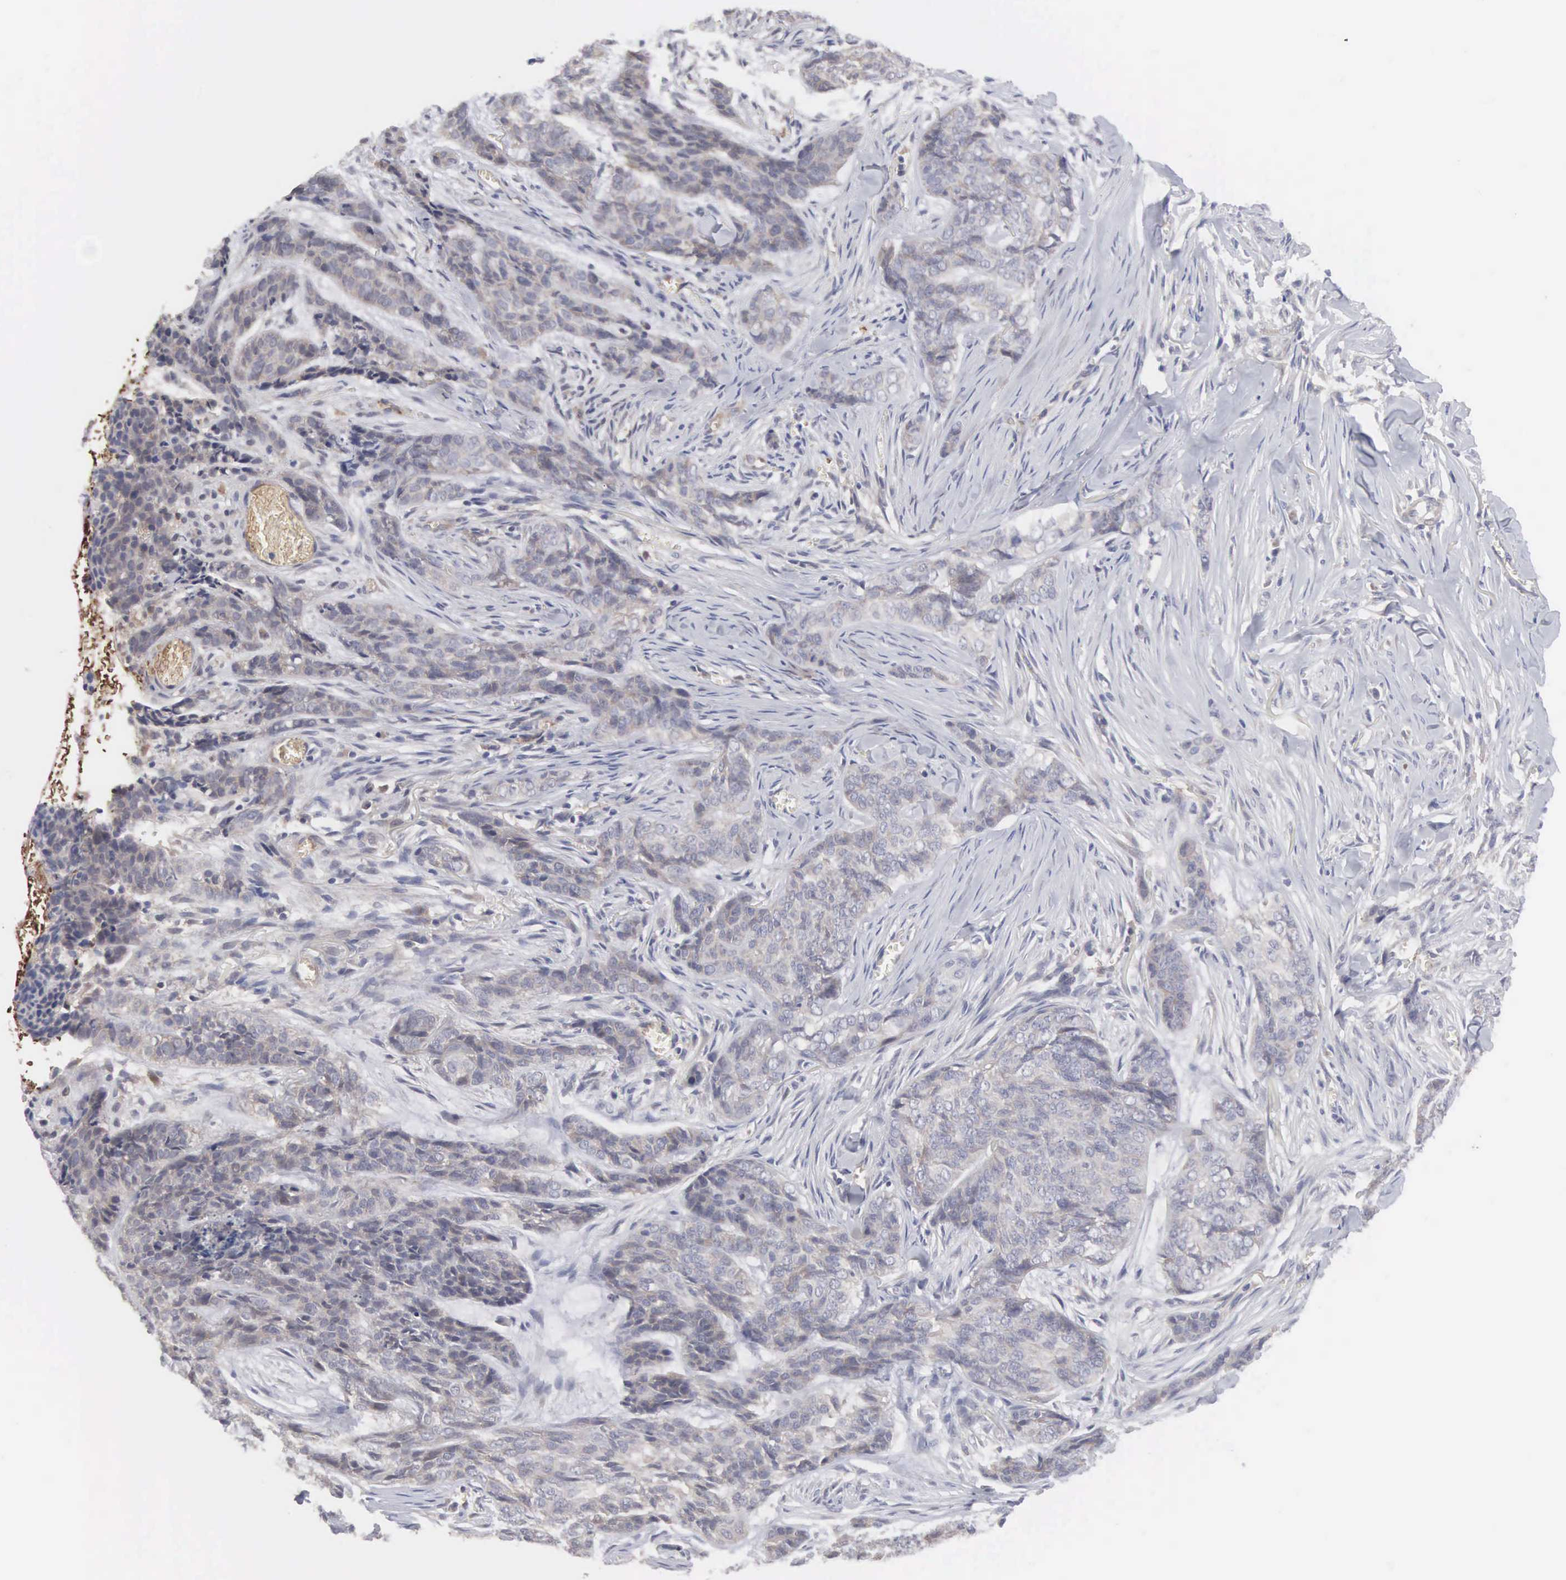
{"staining": {"intensity": "weak", "quantity": "25%-75%", "location": "cytoplasmic/membranous"}, "tissue": "skin cancer", "cell_type": "Tumor cells", "image_type": "cancer", "snomed": [{"axis": "morphology", "description": "Normal tissue, NOS"}, {"axis": "morphology", "description": "Basal cell carcinoma"}, {"axis": "topography", "description": "Skin"}], "caption": "Human skin cancer (basal cell carcinoma) stained for a protein (brown) shows weak cytoplasmic/membranous positive staining in about 25%-75% of tumor cells.", "gene": "INF2", "patient": {"sex": "female", "age": 65}}